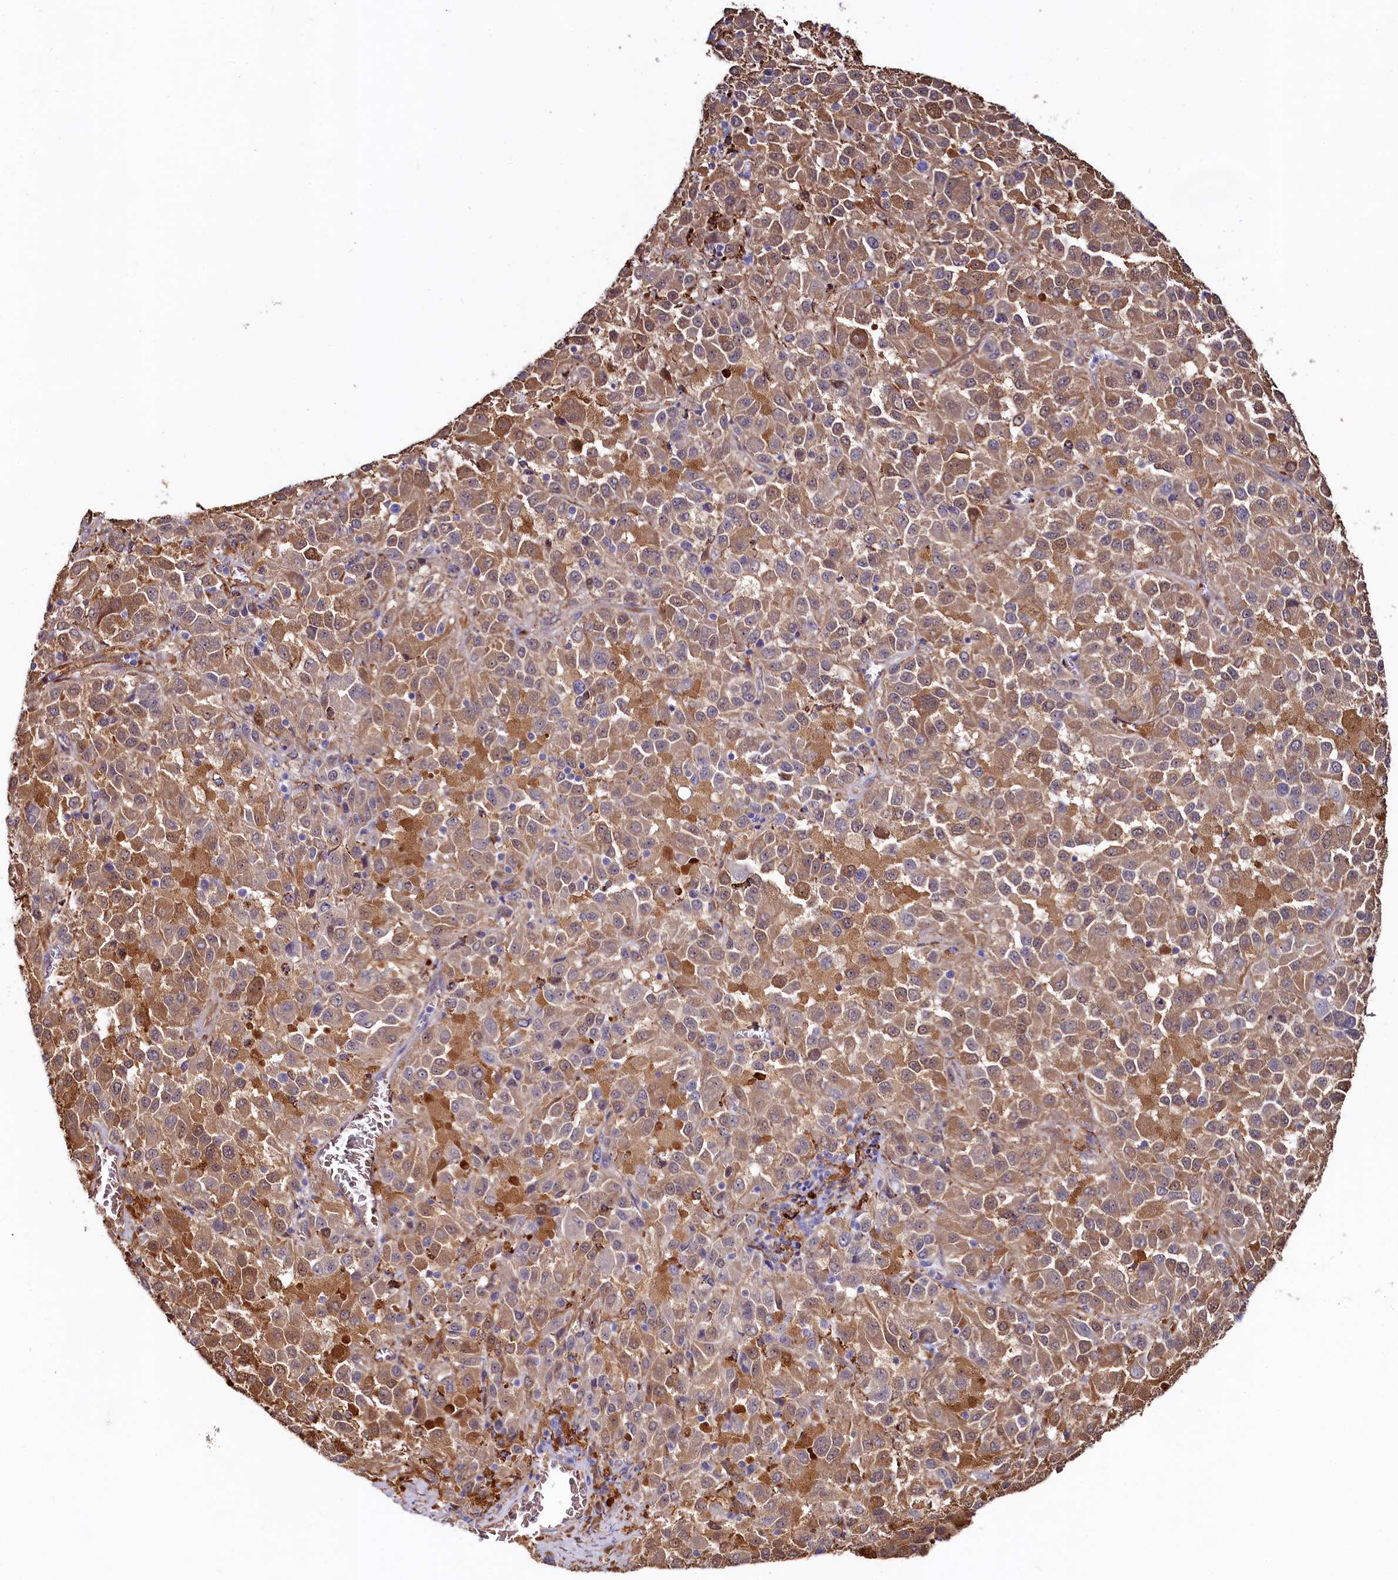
{"staining": {"intensity": "moderate", "quantity": ">75%", "location": "cytoplasmic/membranous"}, "tissue": "melanoma", "cell_type": "Tumor cells", "image_type": "cancer", "snomed": [{"axis": "morphology", "description": "Malignant melanoma, Metastatic site"}, {"axis": "topography", "description": "Lung"}], "caption": "Human melanoma stained with a brown dye demonstrates moderate cytoplasmic/membranous positive staining in approximately >75% of tumor cells.", "gene": "ASTE1", "patient": {"sex": "male", "age": 64}}